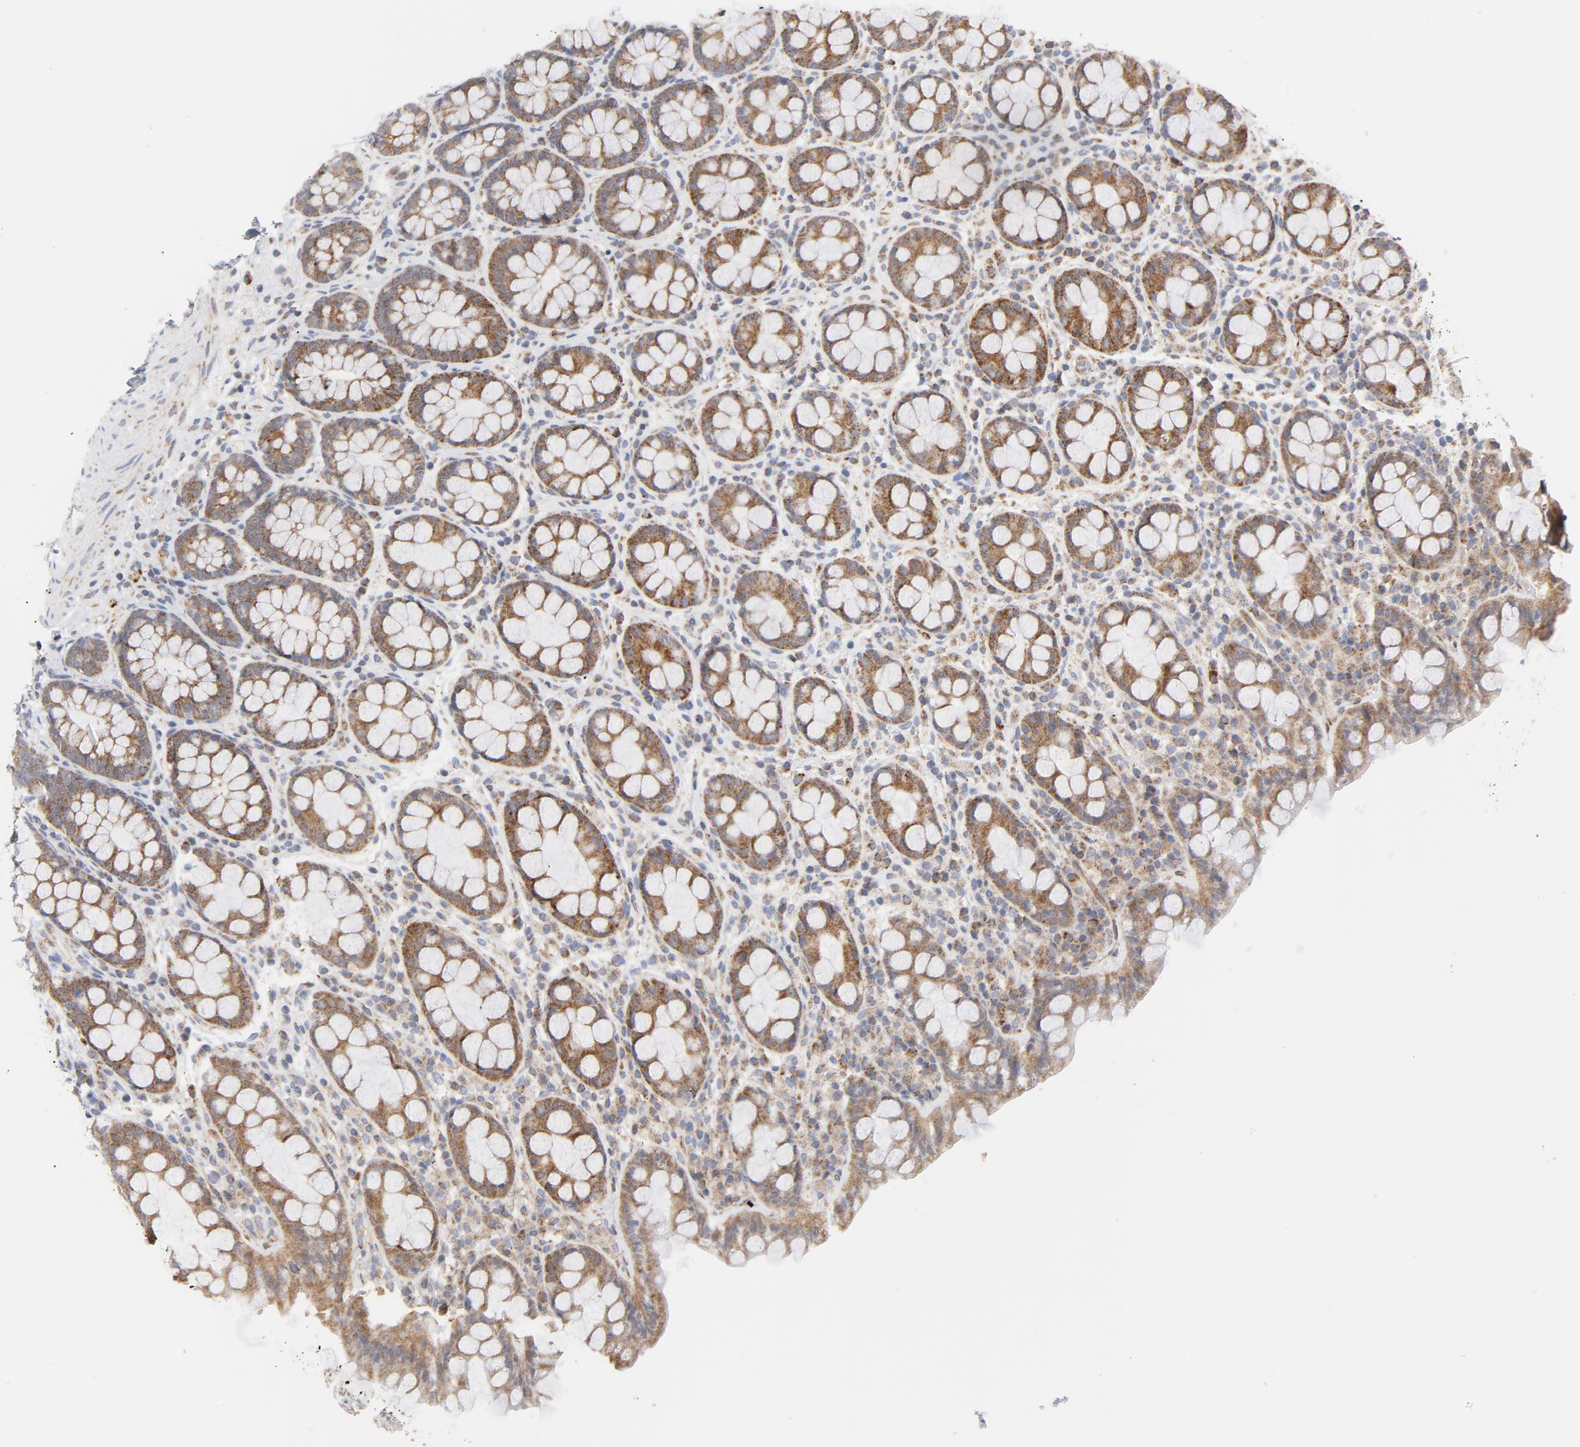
{"staining": {"intensity": "moderate", "quantity": ">75%", "location": "cytoplasmic/membranous"}, "tissue": "rectum", "cell_type": "Glandular cells", "image_type": "normal", "snomed": [{"axis": "morphology", "description": "Normal tissue, NOS"}, {"axis": "topography", "description": "Rectum"}], "caption": "This is an image of immunohistochemistry (IHC) staining of benign rectum, which shows moderate positivity in the cytoplasmic/membranous of glandular cells.", "gene": "RAPGEF4", "patient": {"sex": "male", "age": 92}}